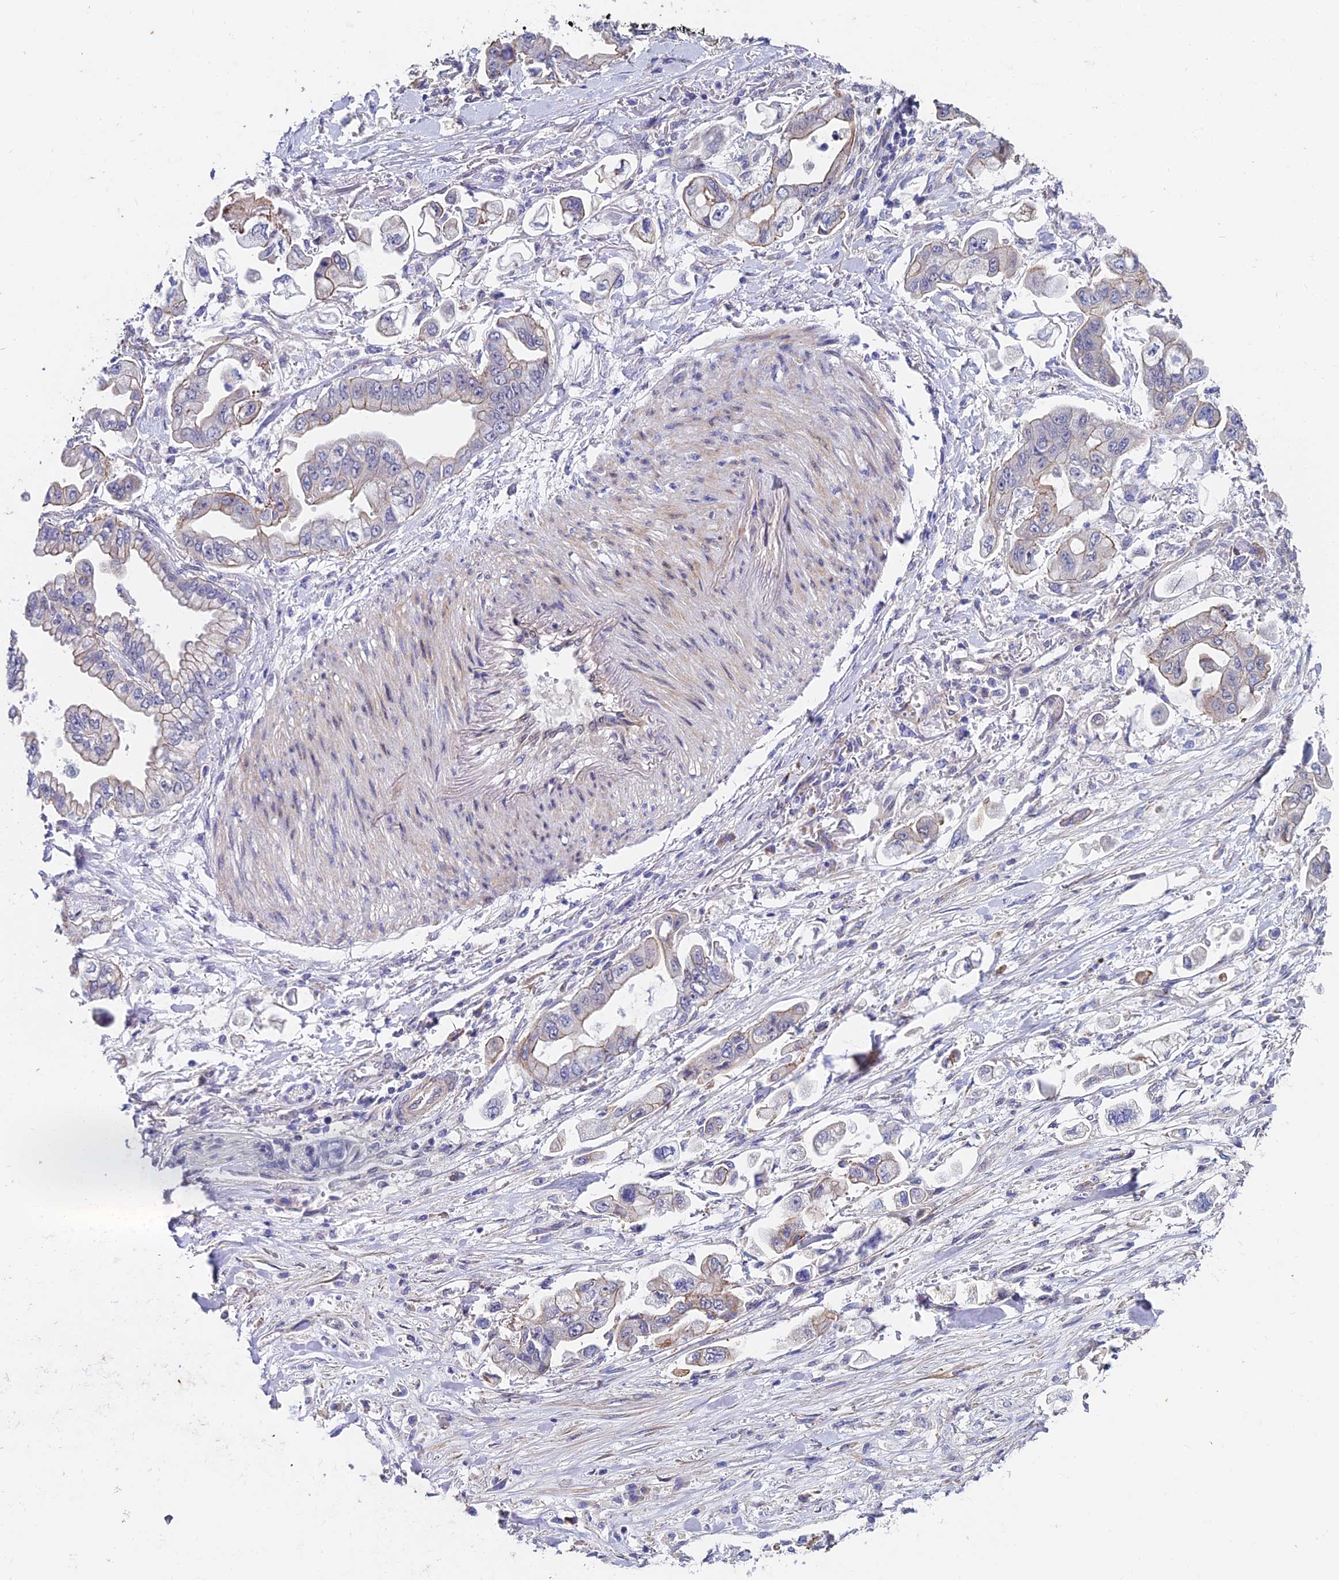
{"staining": {"intensity": "weak", "quantity": "<25%", "location": "cytoplasmic/membranous"}, "tissue": "stomach cancer", "cell_type": "Tumor cells", "image_type": "cancer", "snomed": [{"axis": "morphology", "description": "Adenocarcinoma, NOS"}, {"axis": "topography", "description": "Stomach"}], "caption": "Immunohistochemistry of human stomach cancer reveals no staining in tumor cells.", "gene": "TRIM24", "patient": {"sex": "male", "age": 62}}